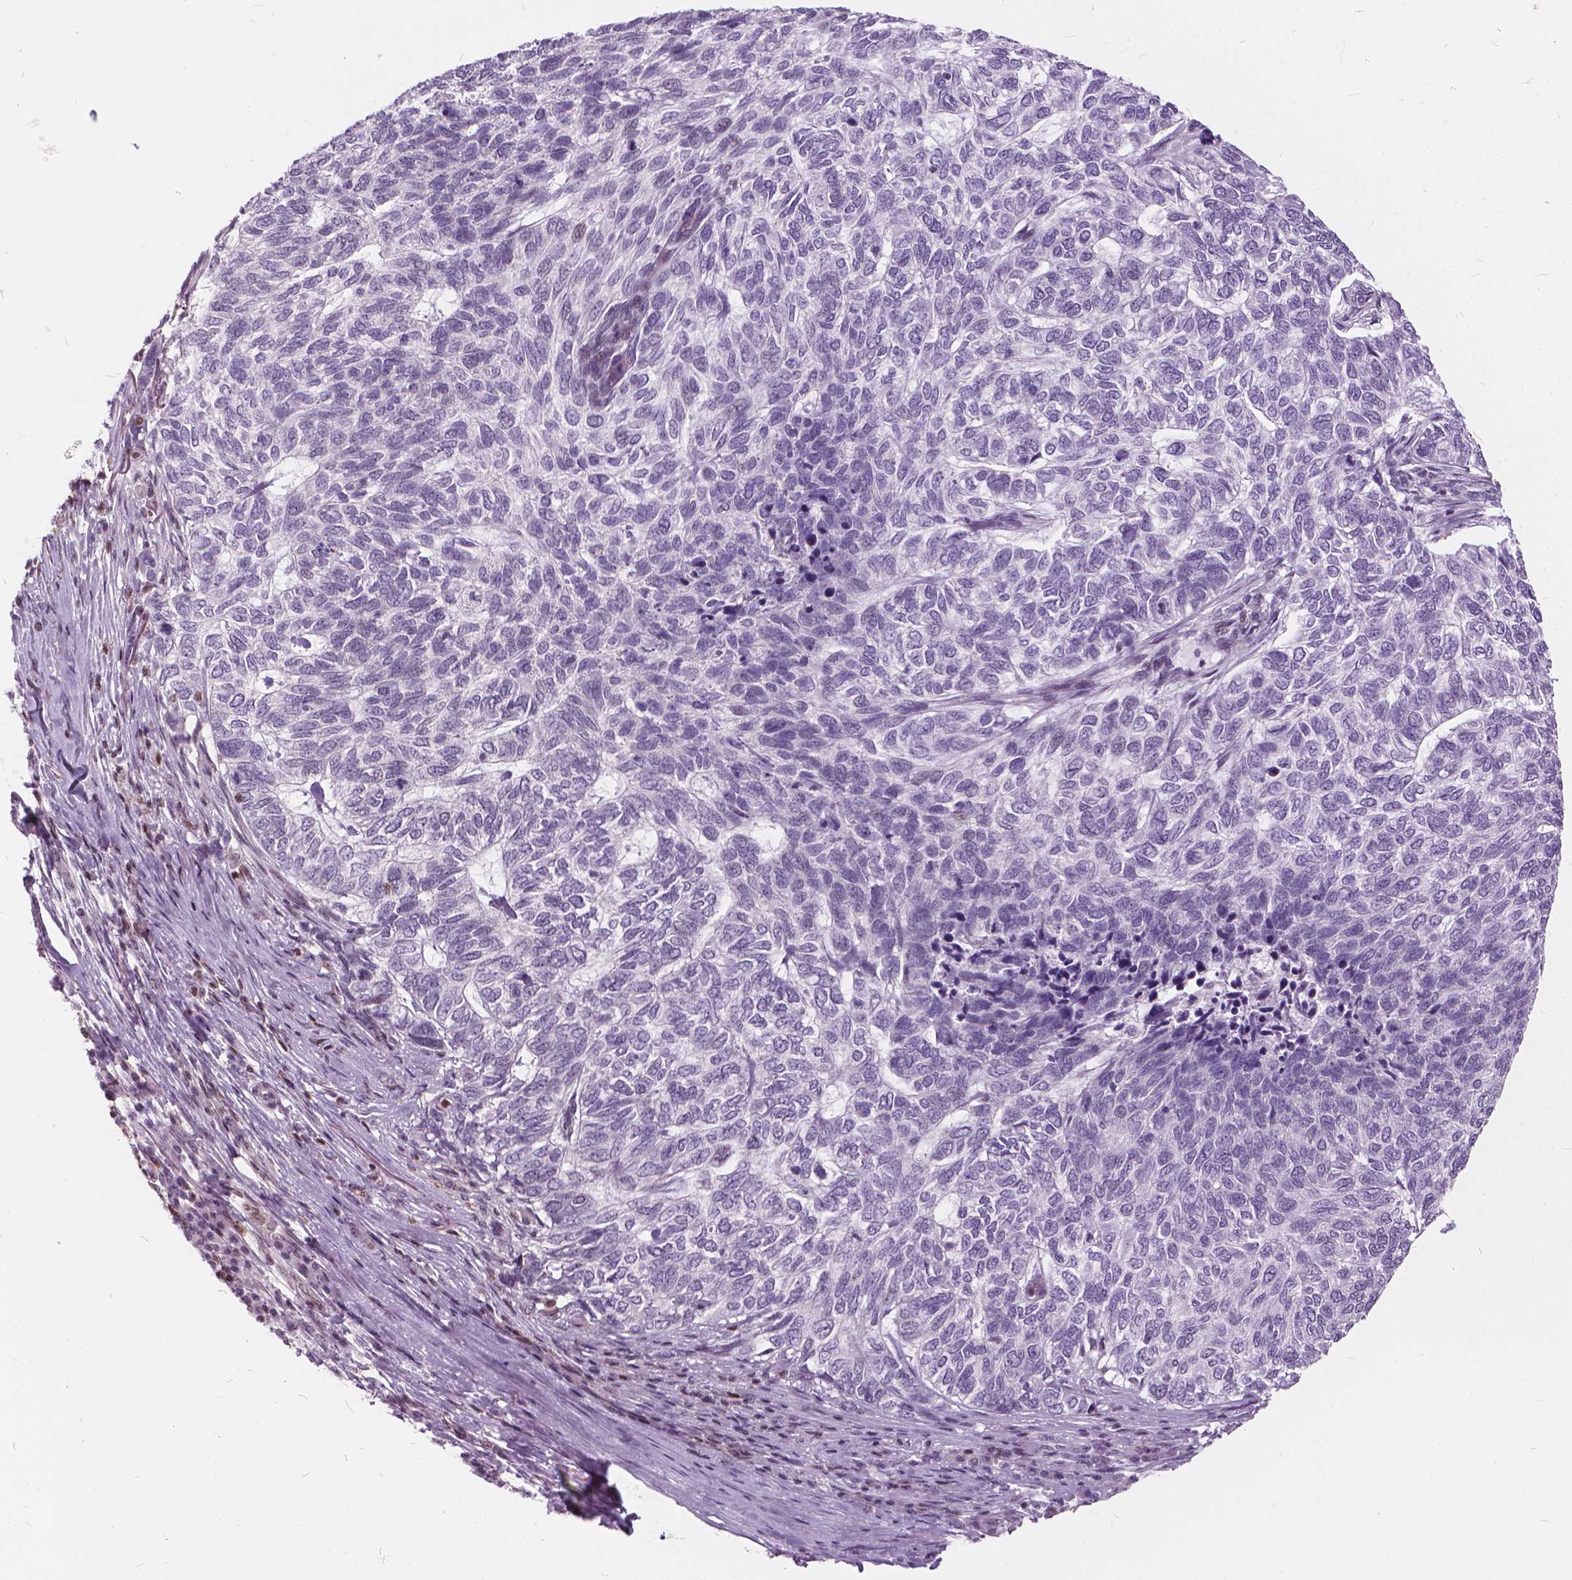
{"staining": {"intensity": "negative", "quantity": "none", "location": "none"}, "tissue": "skin cancer", "cell_type": "Tumor cells", "image_type": "cancer", "snomed": [{"axis": "morphology", "description": "Basal cell carcinoma"}, {"axis": "topography", "description": "Skin"}], "caption": "A high-resolution micrograph shows immunohistochemistry staining of skin basal cell carcinoma, which shows no significant positivity in tumor cells. (Stains: DAB (3,3'-diaminobenzidine) immunohistochemistry (IHC) with hematoxylin counter stain, Microscopy: brightfield microscopy at high magnification).", "gene": "STAT5B", "patient": {"sex": "female", "age": 65}}